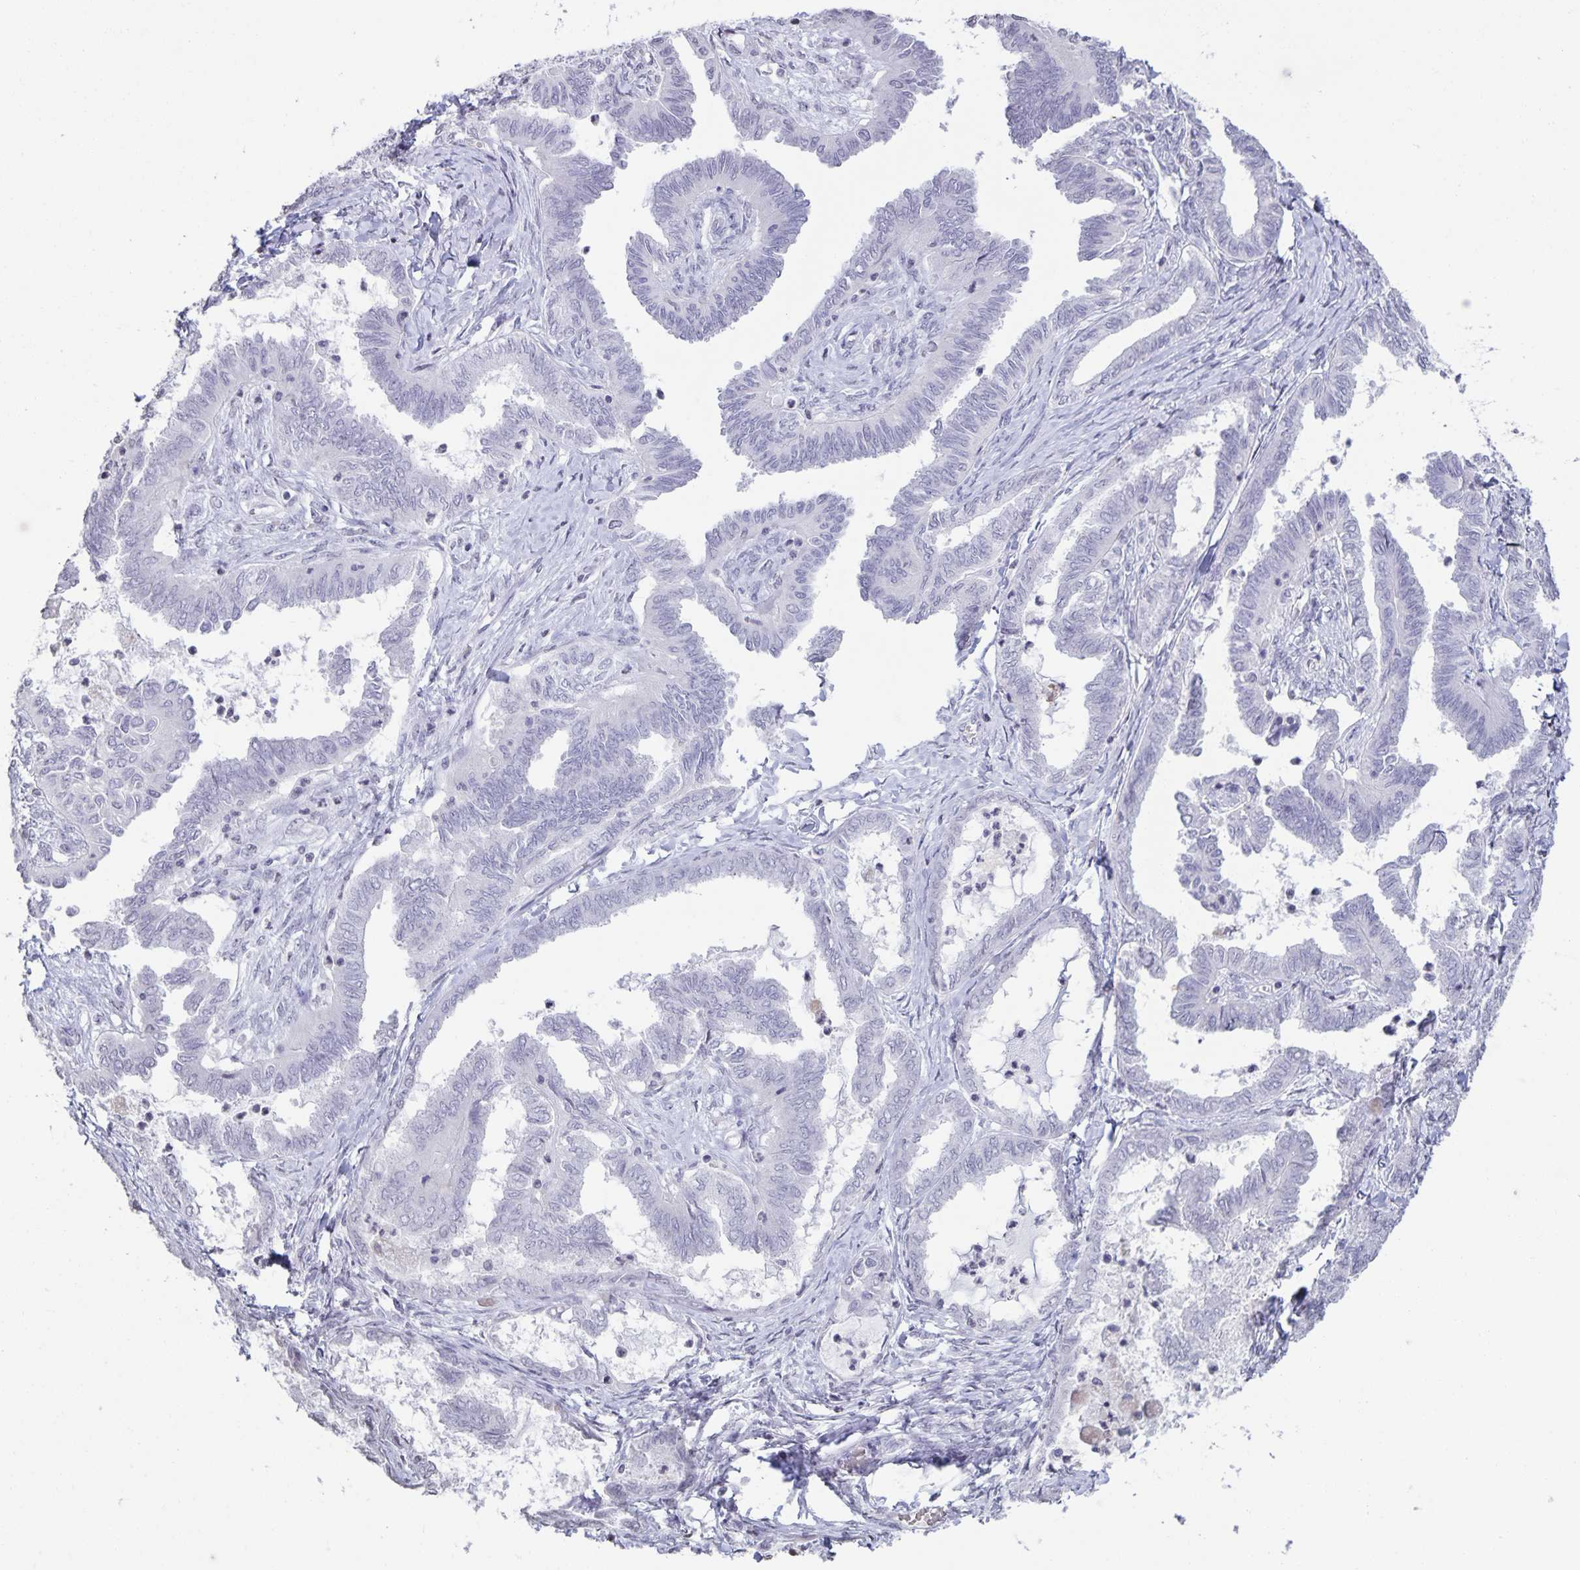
{"staining": {"intensity": "negative", "quantity": "none", "location": "none"}, "tissue": "ovarian cancer", "cell_type": "Tumor cells", "image_type": "cancer", "snomed": [{"axis": "morphology", "description": "Carcinoma, endometroid"}, {"axis": "topography", "description": "Ovary"}], "caption": "This is a histopathology image of IHC staining of ovarian cancer, which shows no positivity in tumor cells.", "gene": "AQP4", "patient": {"sex": "female", "age": 70}}